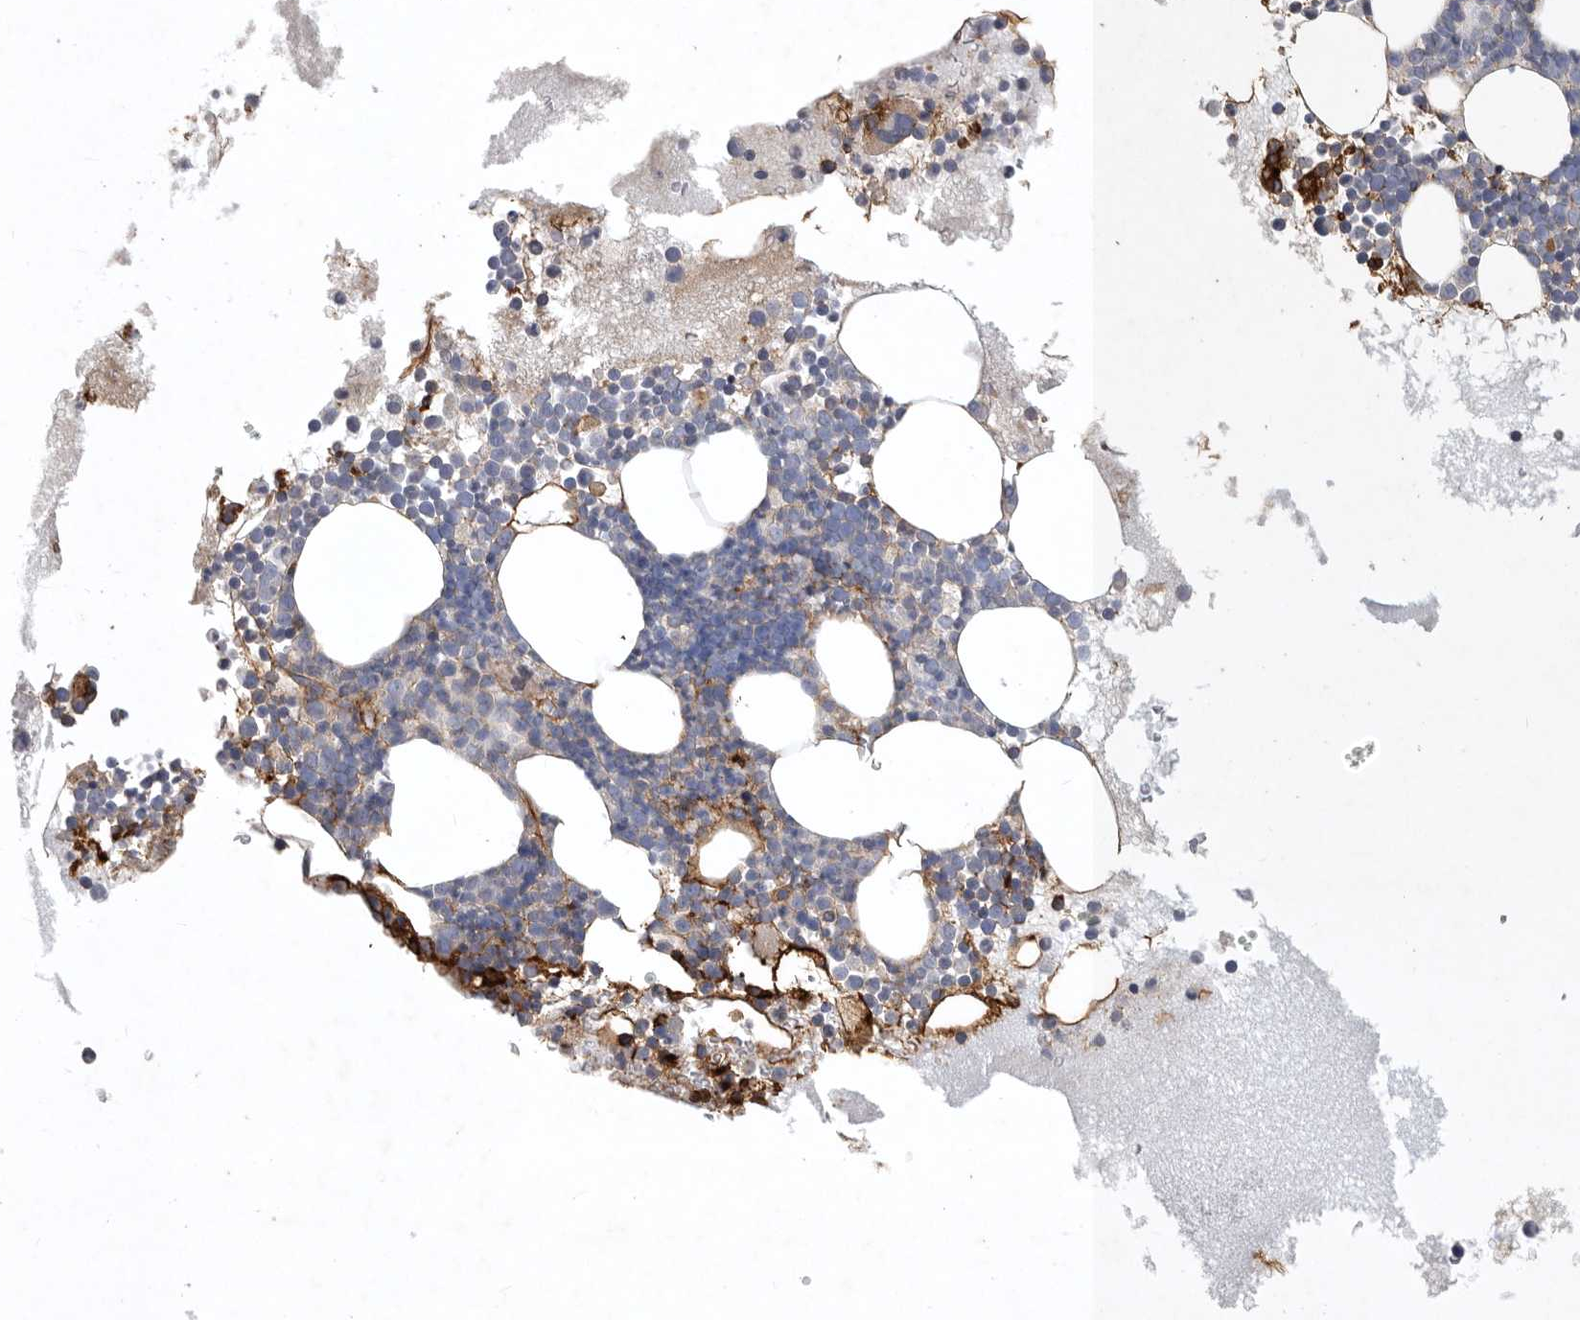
{"staining": {"intensity": "weak", "quantity": ">75%", "location": "cytoplasmic/membranous"}, "tissue": "bone marrow", "cell_type": "Hematopoietic cells", "image_type": "normal", "snomed": [{"axis": "morphology", "description": "Normal tissue, NOS"}, {"axis": "morphology", "description": "Inflammation, NOS"}, {"axis": "topography", "description": "Bone marrow"}], "caption": "Weak cytoplasmic/membranous positivity for a protein is appreciated in approximately >75% of hematopoietic cells of normal bone marrow using IHC.", "gene": "MLPH", "patient": {"sex": "female", "age": 45}}